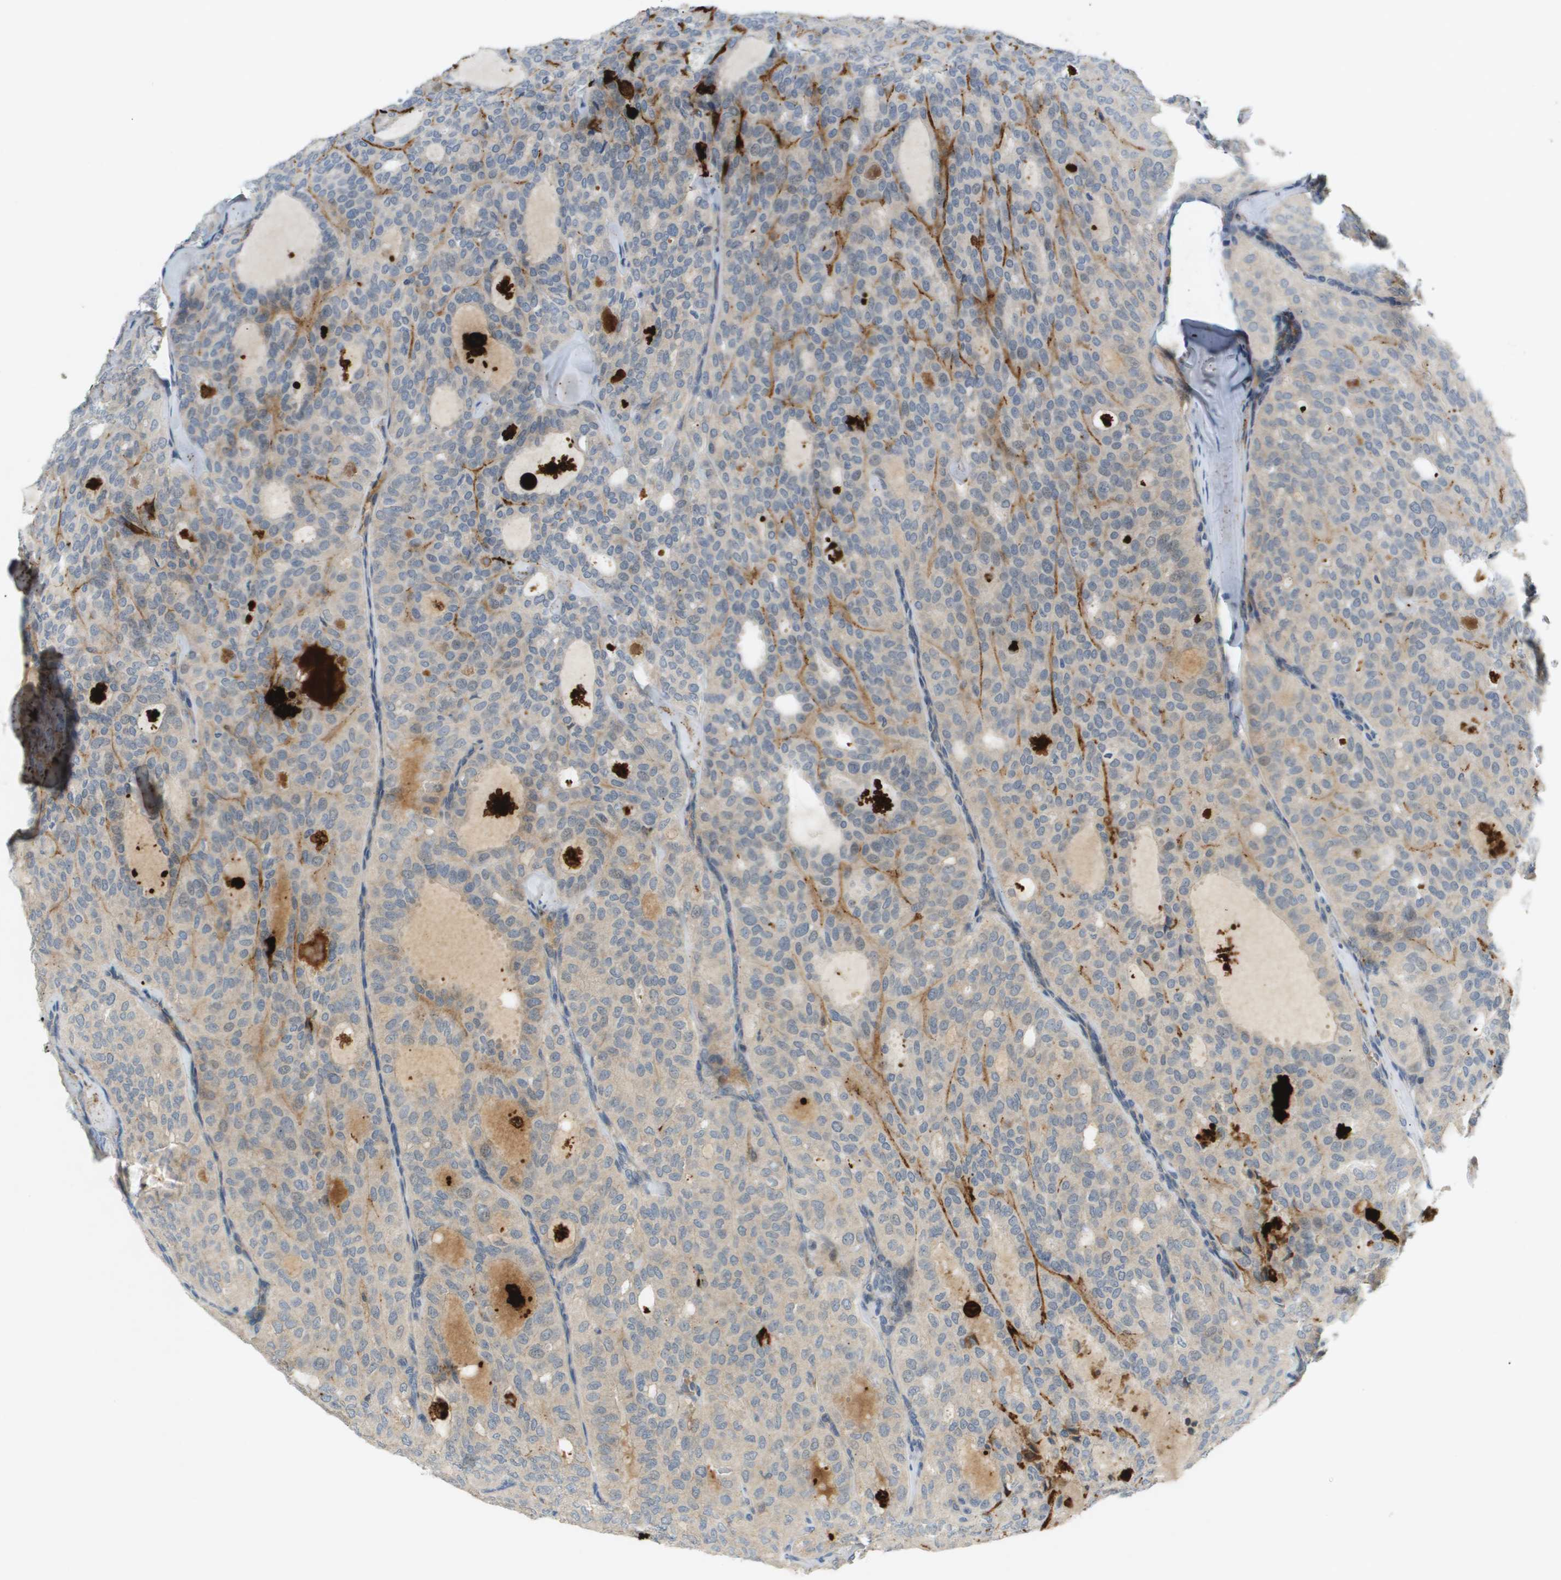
{"staining": {"intensity": "weak", "quantity": "<25%", "location": "cytoplasmic/membranous"}, "tissue": "thyroid cancer", "cell_type": "Tumor cells", "image_type": "cancer", "snomed": [{"axis": "morphology", "description": "Follicular adenoma carcinoma, NOS"}, {"axis": "topography", "description": "Thyroid gland"}], "caption": "Human thyroid cancer (follicular adenoma carcinoma) stained for a protein using immunohistochemistry demonstrates no staining in tumor cells.", "gene": "VTN", "patient": {"sex": "male", "age": 75}}